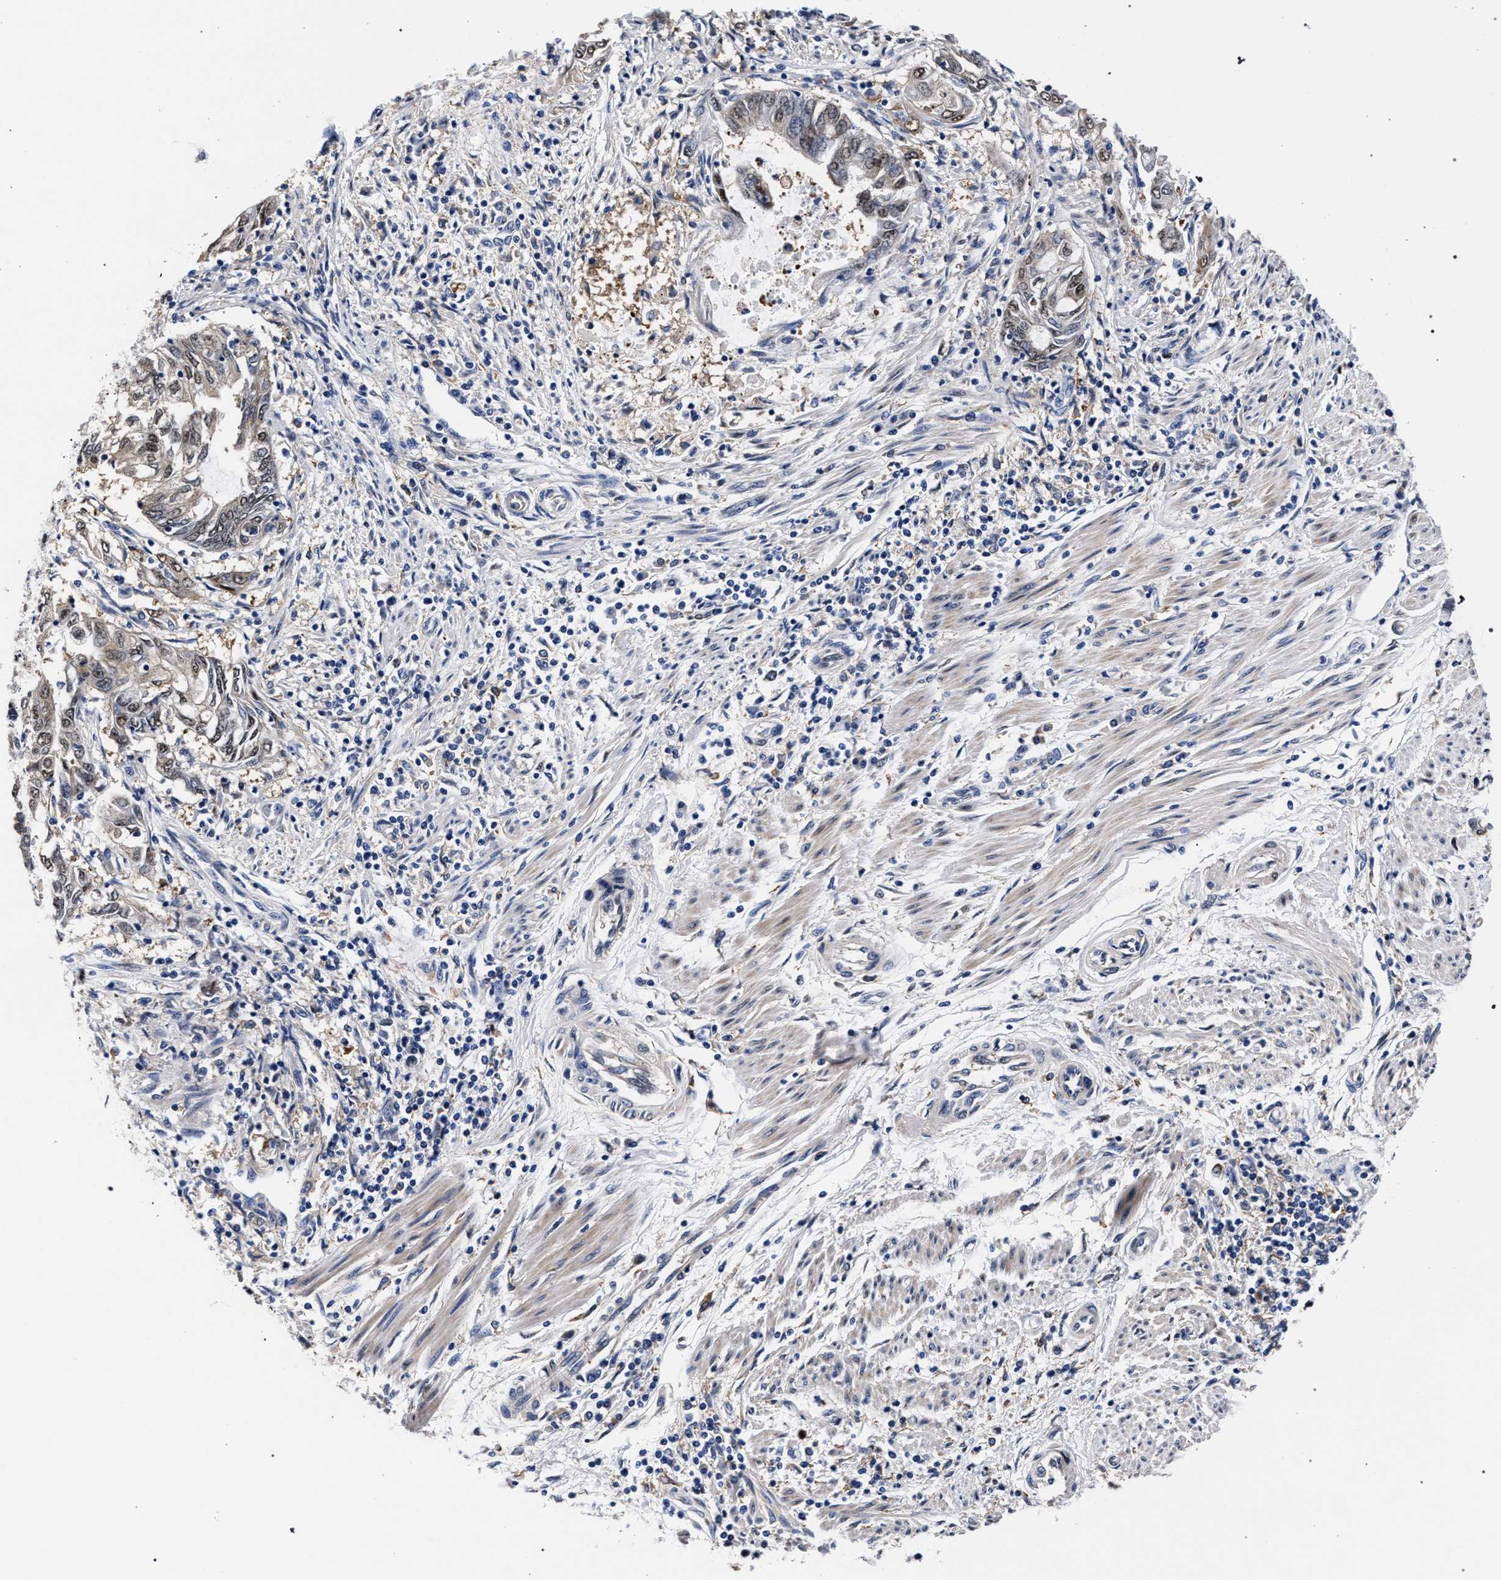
{"staining": {"intensity": "weak", "quantity": "25%-75%", "location": "nuclear"}, "tissue": "endometrial cancer", "cell_type": "Tumor cells", "image_type": "cancer", "snomed": [{"axis": "morphology", "description": "Adenocarcinoma, NOS"}, {"axis": "topography", "description": "Uterus"}, {"axis": "topography", "description": "Endometrium"}], "caption": "DAB (3,3'-diaminobenzidine) immunohistochemical staining of human endometrial cancer demonstrates weak nuclear protein positivity in about 25%-75% of tumor cells. Using DAB (brown) and hematoxylin (blue) stains, captured at high magnification using brightfield microscopy.", "gene": "ZNF462", "patient": {"sex": "female", "age": 70}}